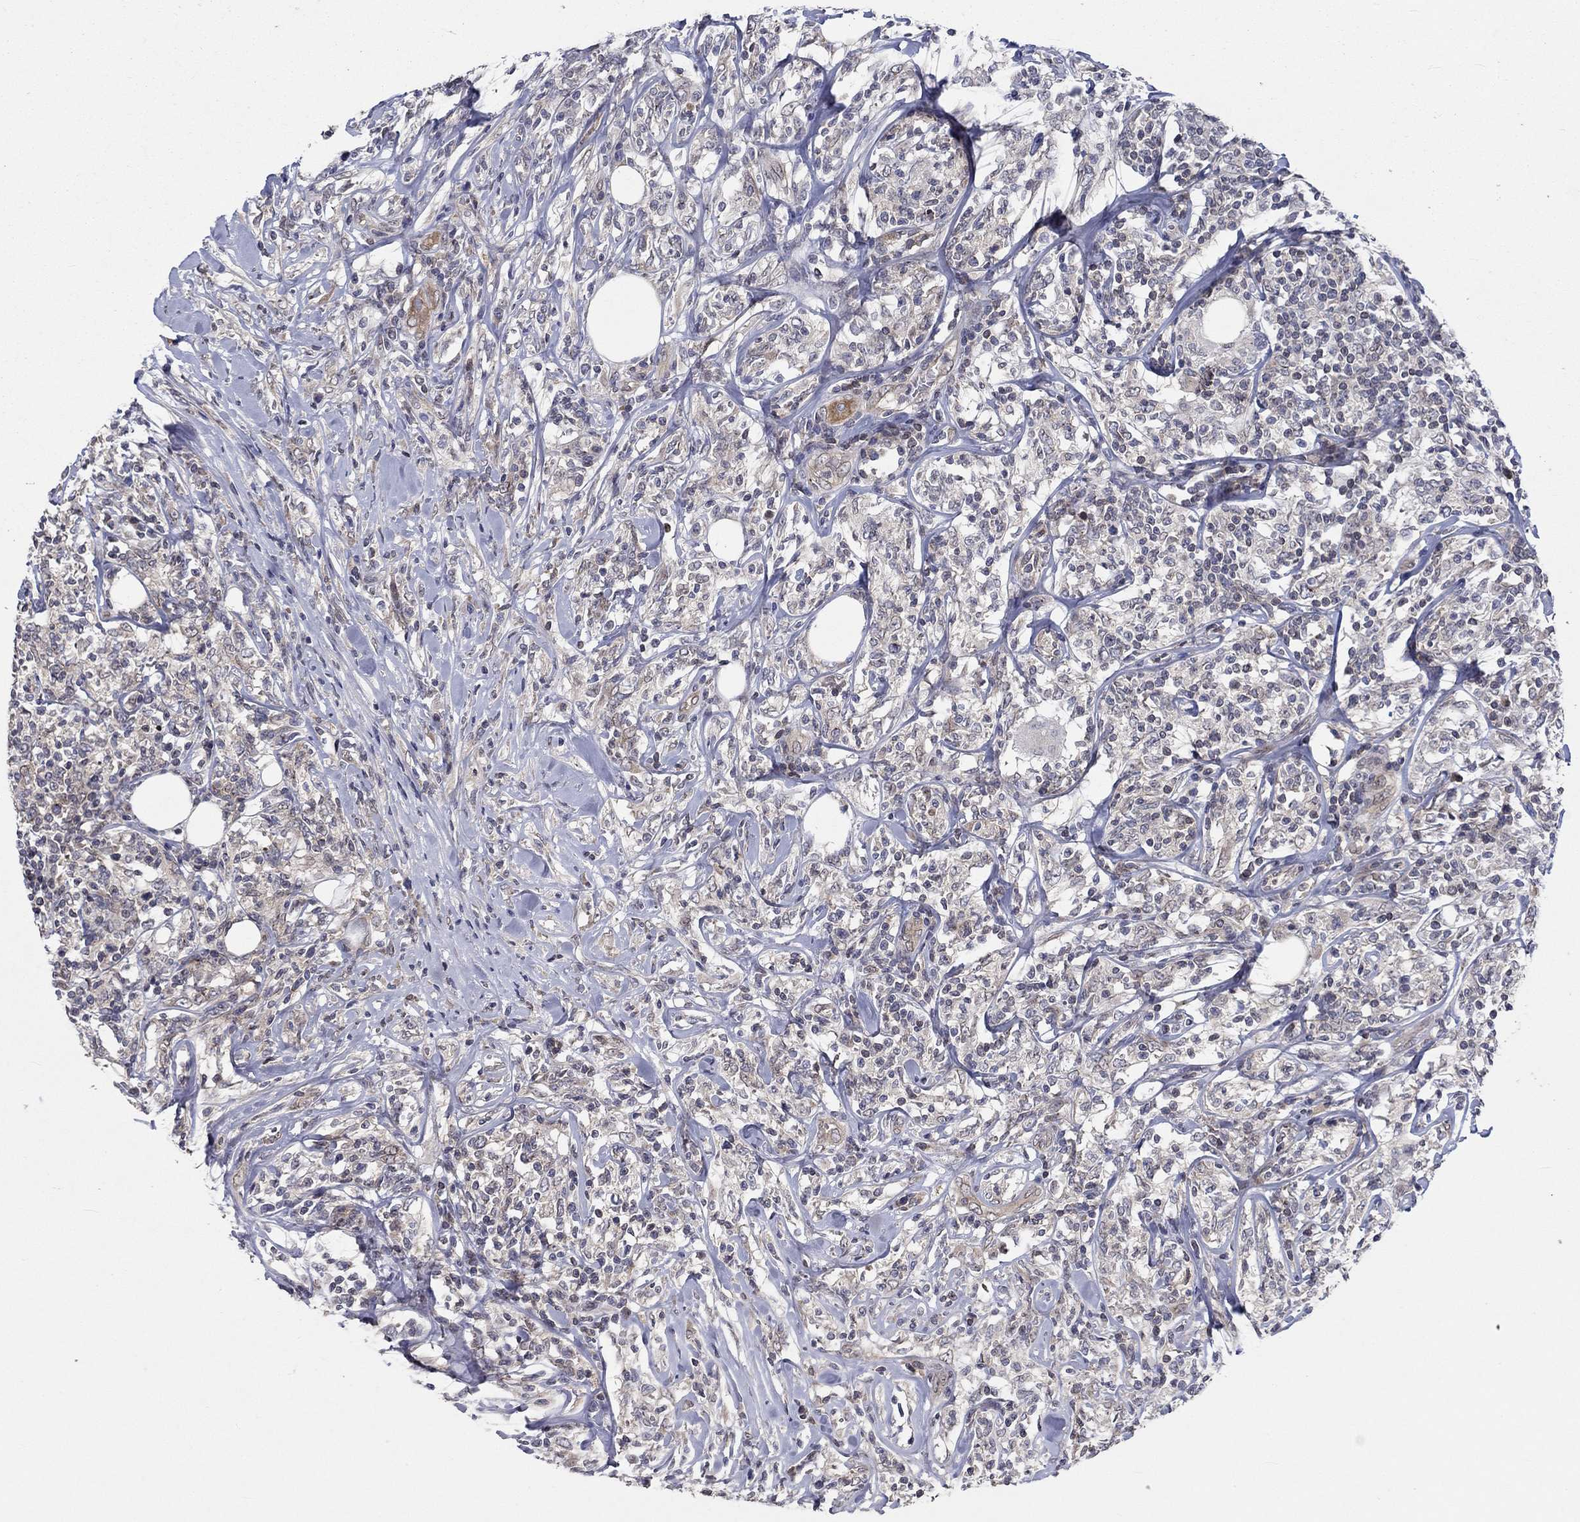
{"staining": {"intensity": "negative", "quantity": "none", "location": "none"}, "tissue": "lymphoma", "cell_type": "Tumor cells", "image_type": "cancer", "snomed": [{"axis": "morphology", "description": "Malignant lymphoma, non-Hodgkin's type, High grade"}, {"axis": "topography", "description": "Lymph node"}], "caption": "Tumor cells show no significant protein expression in lymphoma.", "gene": "CETN3", "patient": {"sex": "female", "age": 84}}